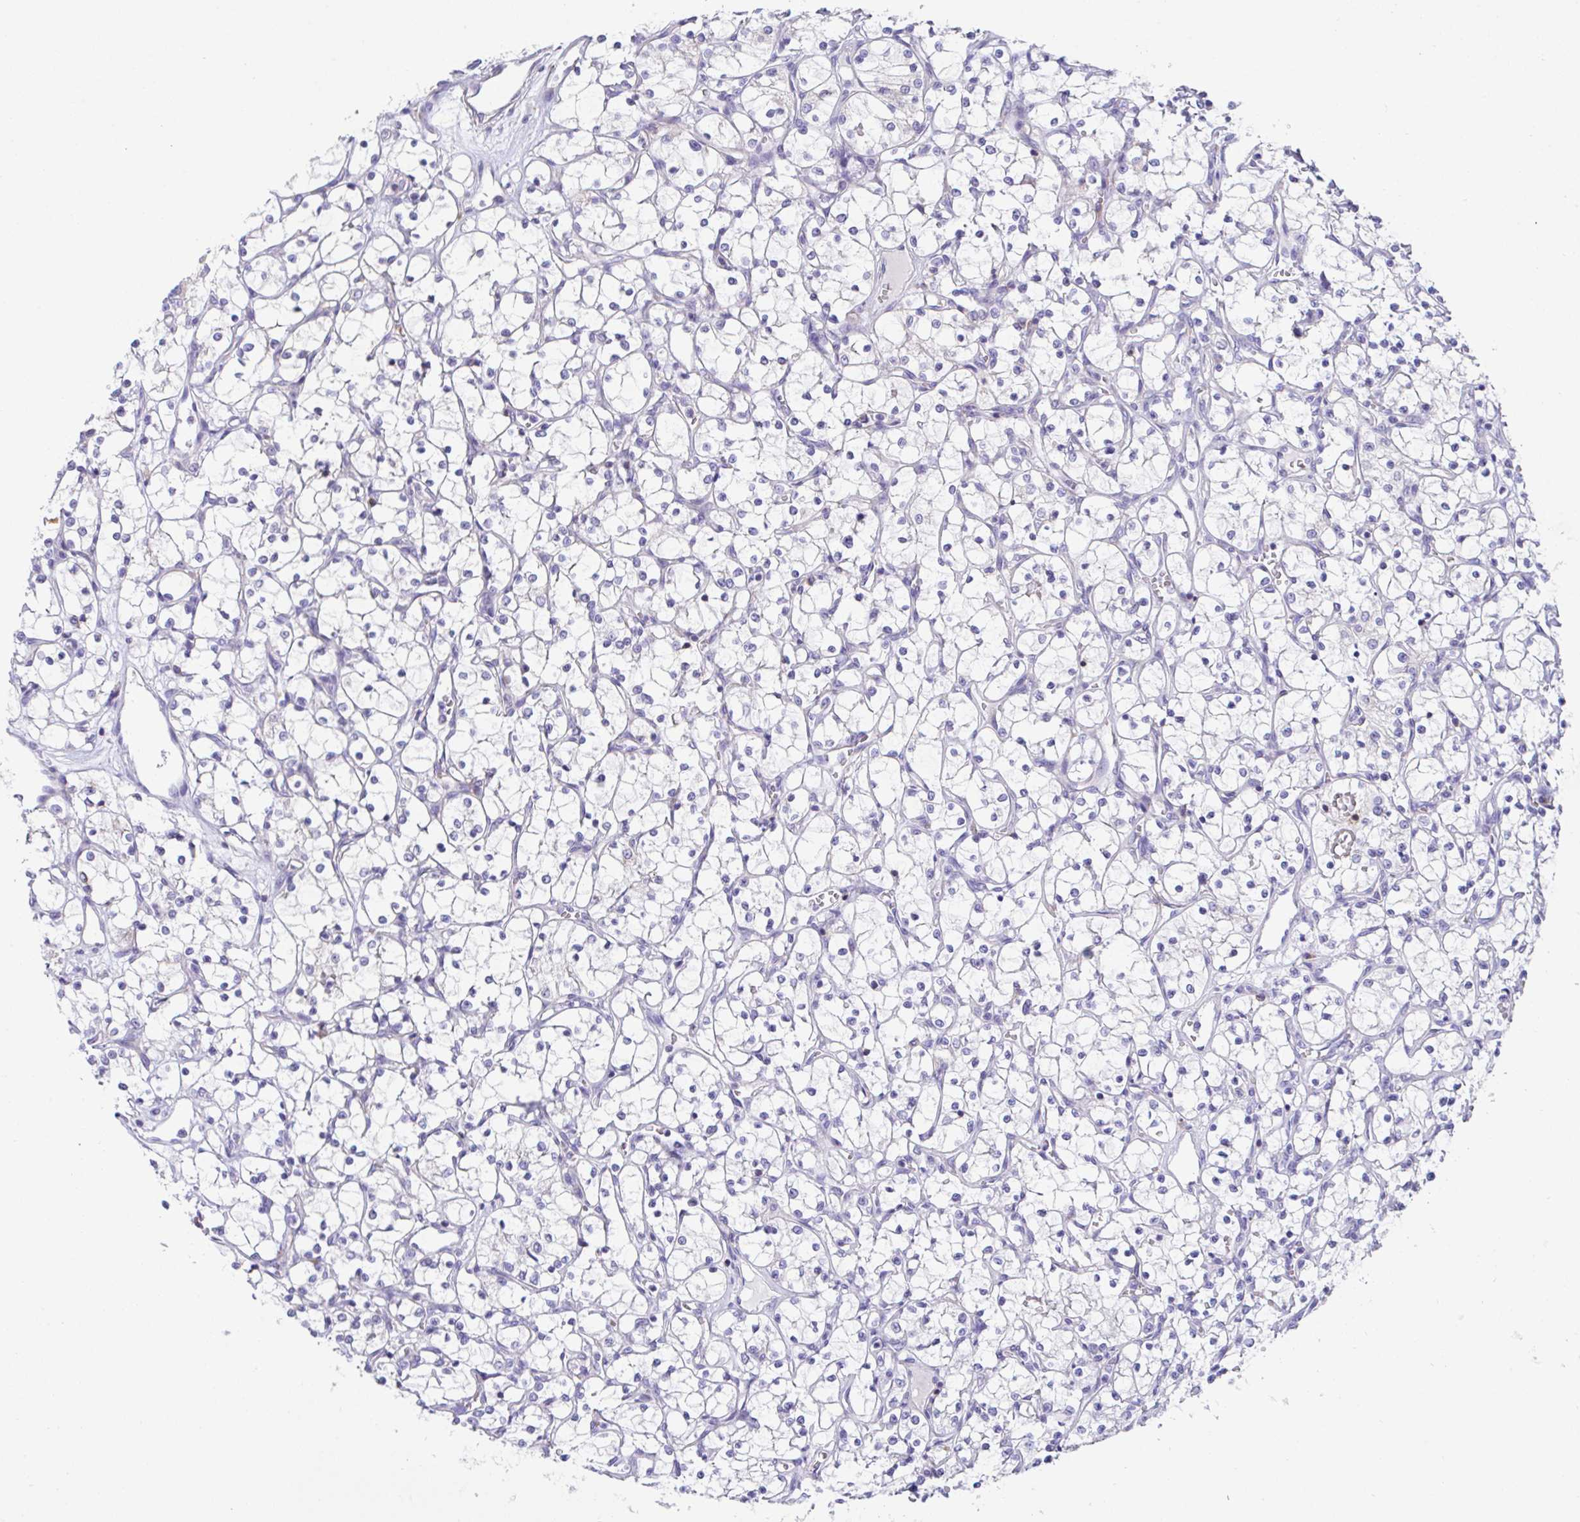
{"staining": {"intensity": "negative", "quantity": "none", "location": "none"}, "tissue": "renal cancer", "cell_type": "Tumor cells", "image_type": "cancer", "snomed": [{"axis": "morphology", "description": "Adenocarcinoma, NOS"}, {"axis": "topography", "description": "Kidney"}], "caption": "Immunohistochemistry histopathology image of neoplastic tissue: renal adenocarcinoma stained with DAB exhibits no significant protein positivity in tumor cells.", "gene": "MIA3", "patient": {"sex": "female", "age": 69}}